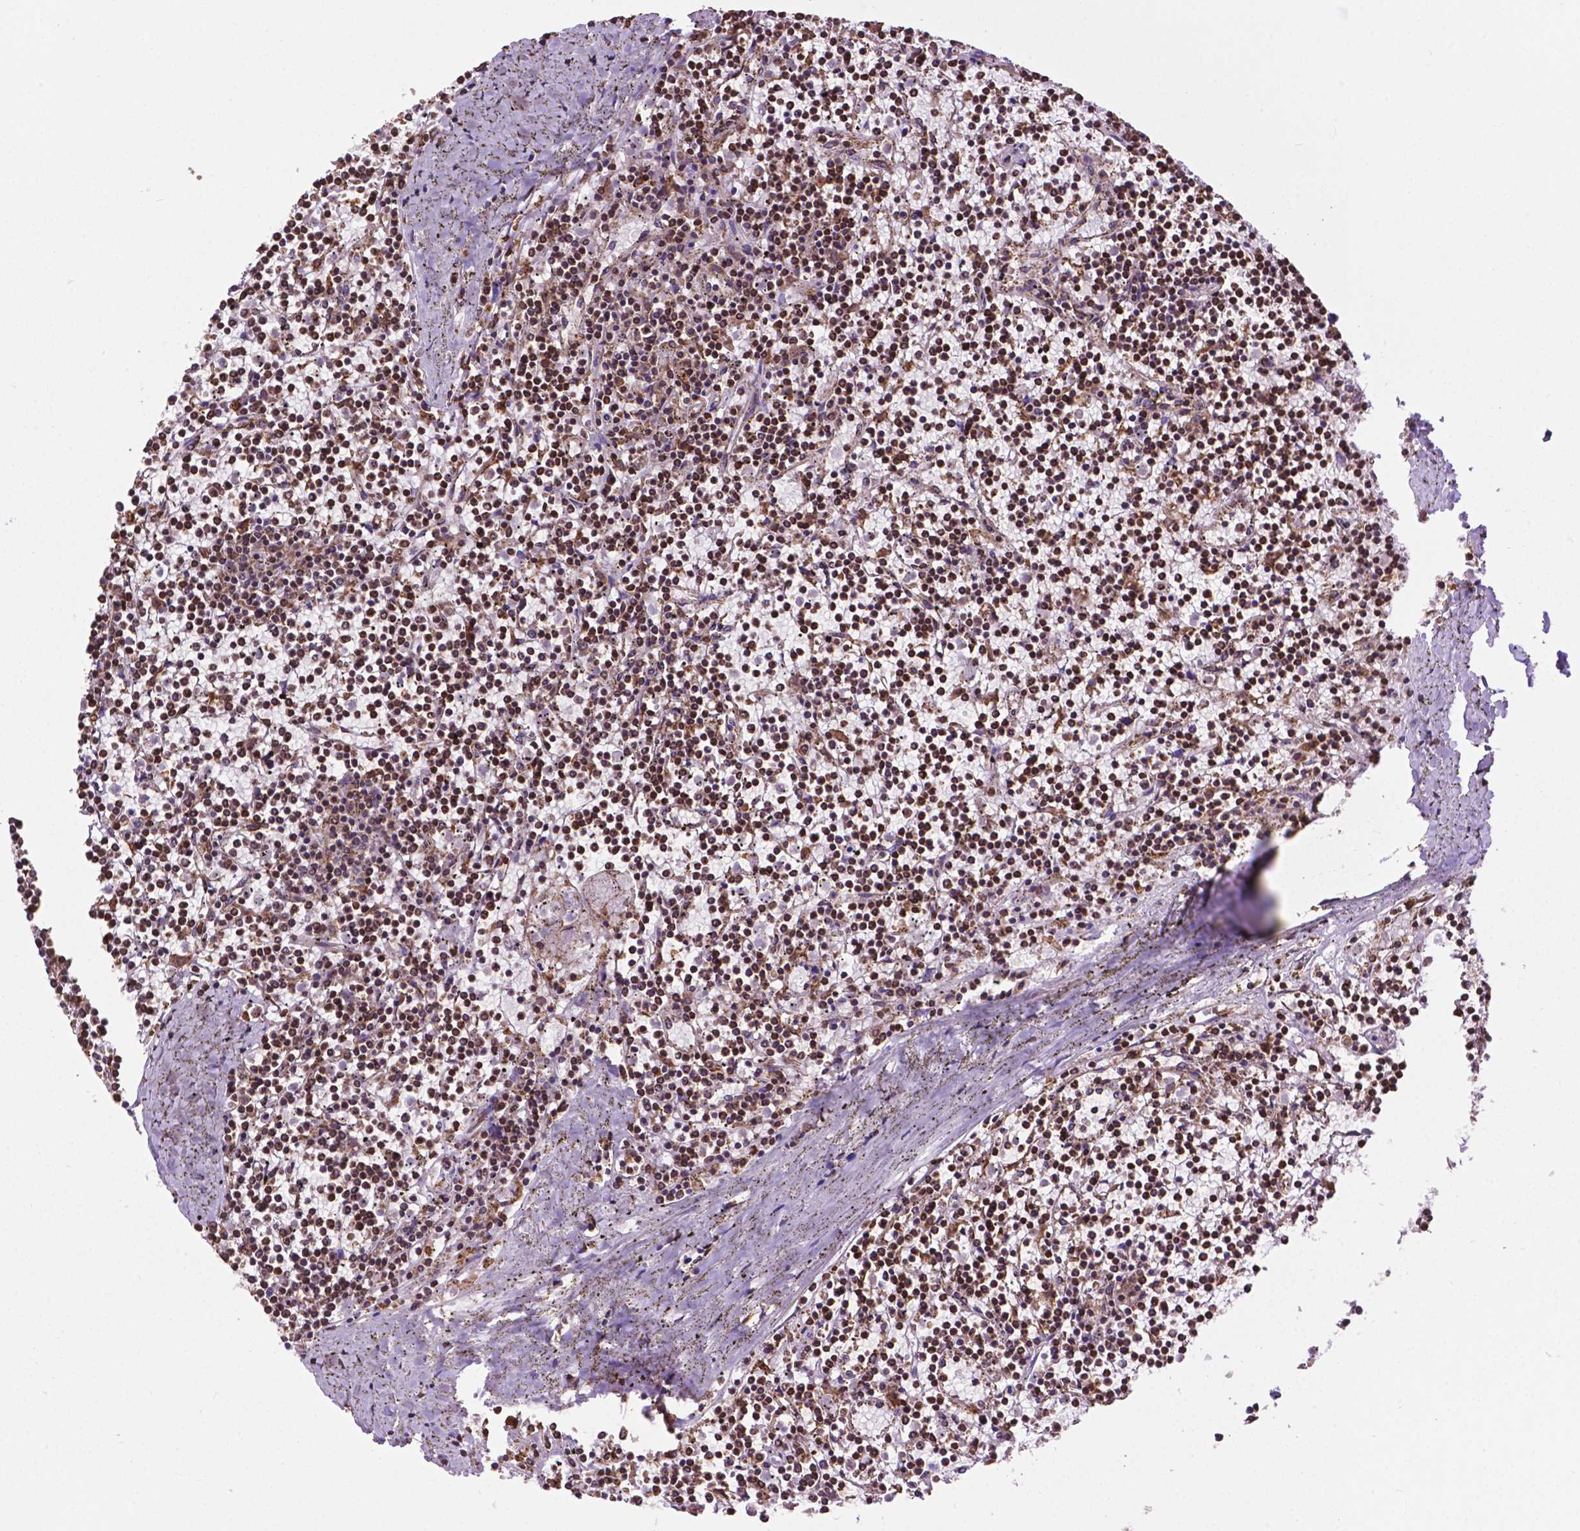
{"staining": {"intensity": "moderate", "quantity": ">75%", "location": "cytoplasmic/membranous"}, "tissue": "lymphoma", "cell_type": "Tumor cells", "image_type": "cancer", "snomed": [{"axis": "morphology", "description": "Malignant lymphoma, non-Hodgkin's type, Low grade"}, {"axis": "topography", "description": "Spleen"}], "caption": "Brown immunohistochemical staining in lymphoma reveals moderate cytoplasmic/membranous positivity in about >75% of tumor cells.", "gene": "GANAB", "patient": {"sex": "female", "age": 19}}